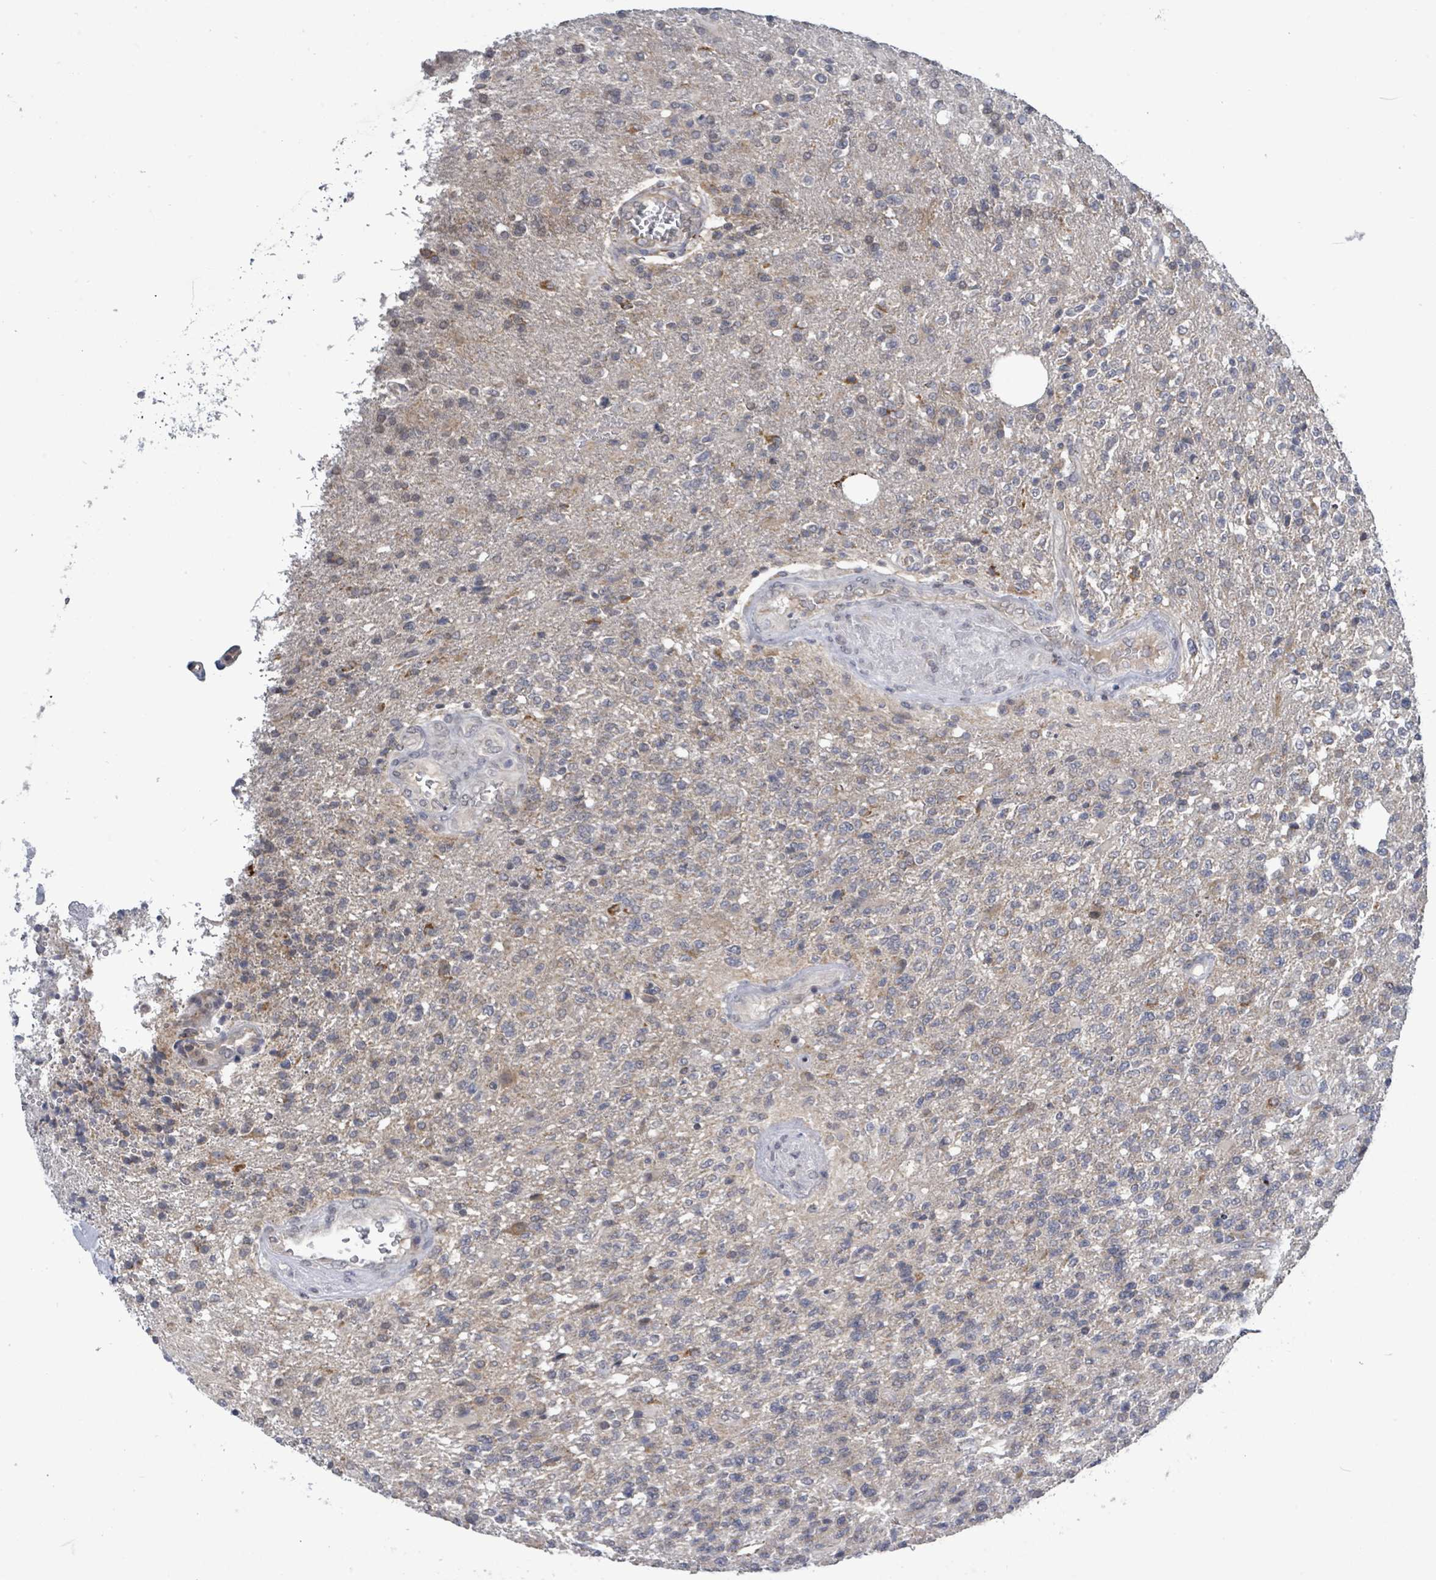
{"staining": {"intensity": "negative", "quantity": "none", "location": "none"}, "tissue": "glioma", "cell_type": "Tumor cells", "image_type": "cancer", "snomed": [{"axis": "morphology", "description": "Glioma, malignant, High grade"}, {"axis": "topography", "description": "Brain"}], "caption": "Glioma was stained to show a protein in brown. There is no significant expression in tumor cells.", "gene": "COQ10B", "patient": {"sex": "male", "age": 56}}